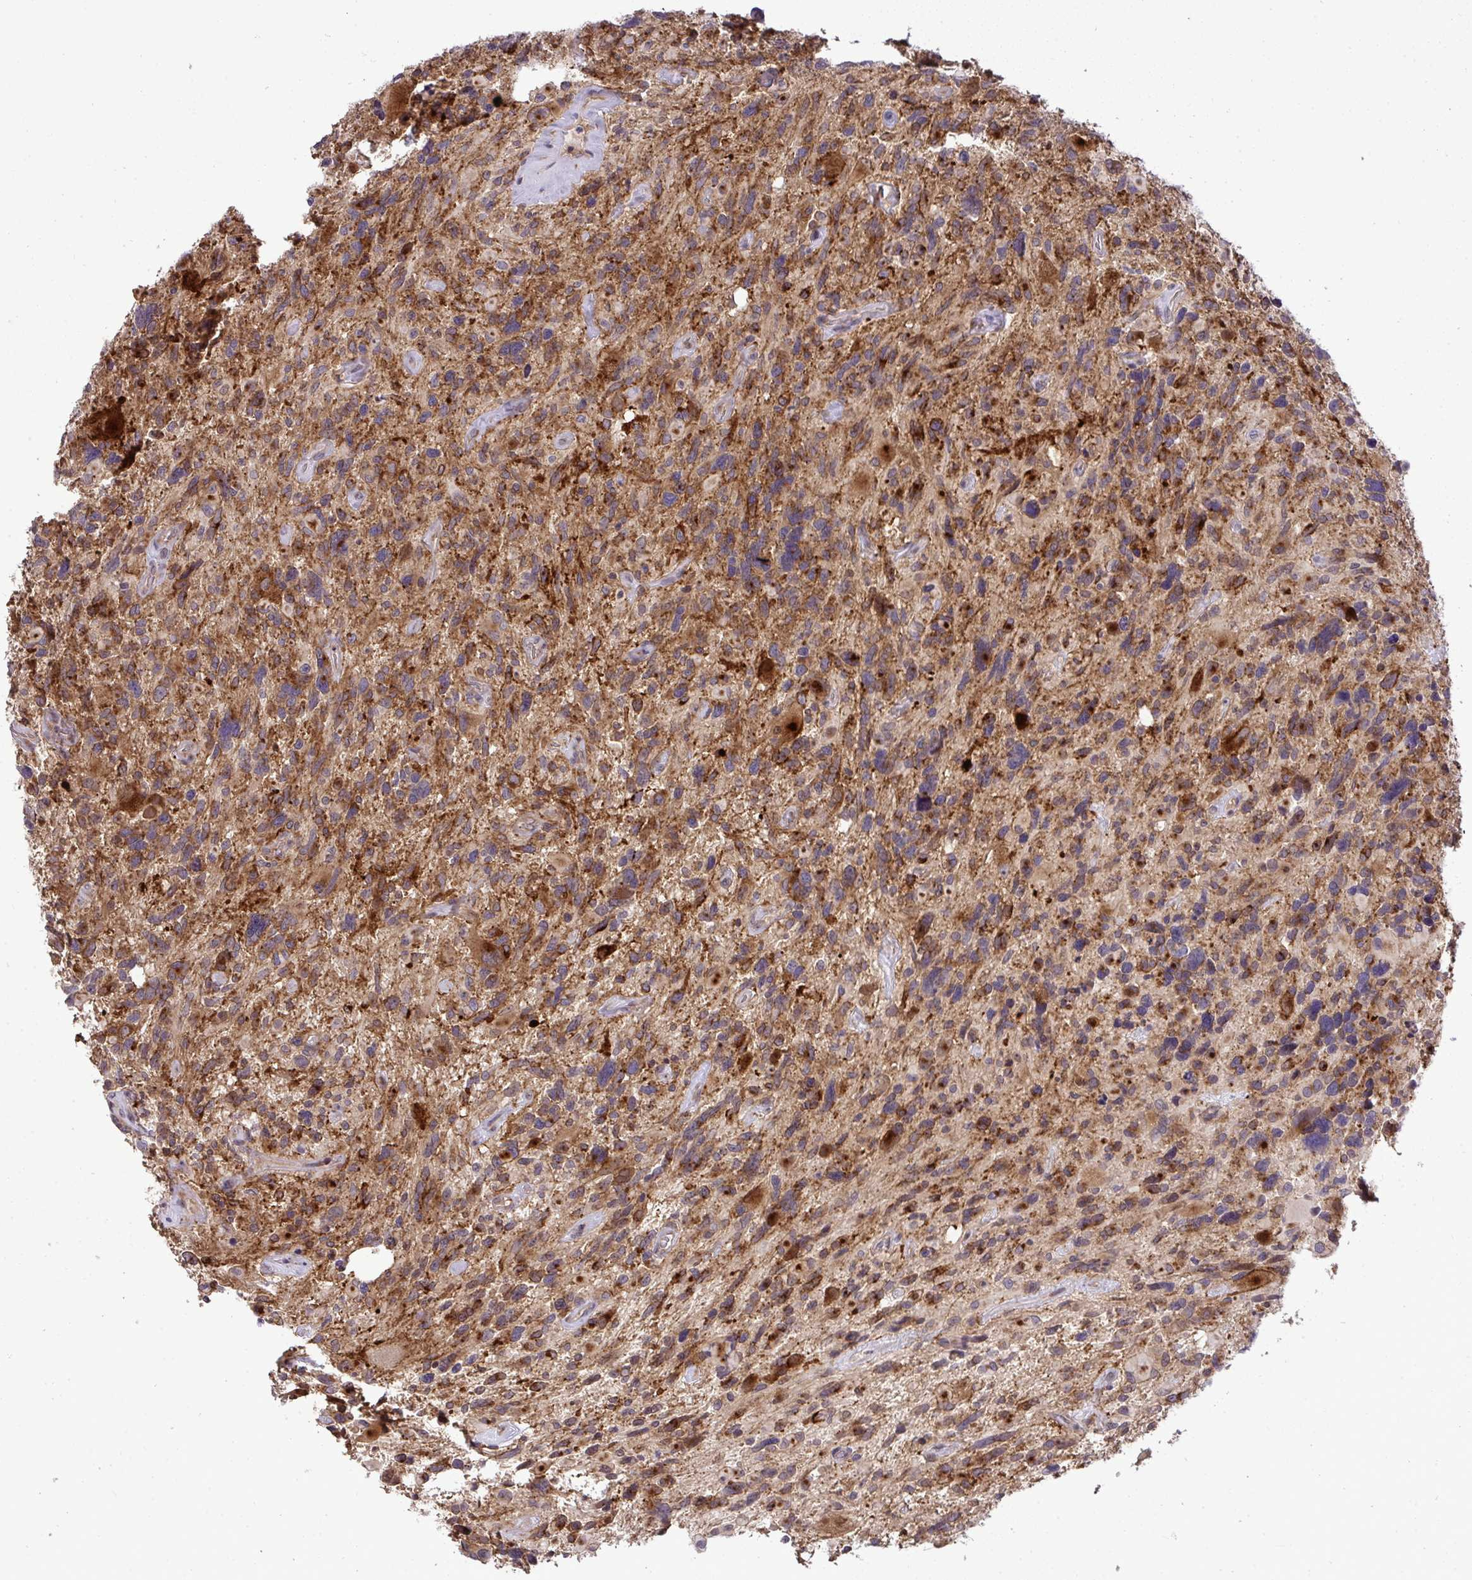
{"staining": {"intensity": "moderate", "quantity": ">75%", "location": "cytoplasmic/membranous"}, "tissue": "glioma", "cell_type": "Tumor cells", "image_type": "cancer", "snomed": [{"axis": "morphology", "description": "Glioma, malignant, High grade"}, {"axis": "topography", "description": "Brain"}], "caption": "The photomicrograph demonstrates immunohistochemical staining of malignant high-grade glioma. There is moderate cytoplasmic/membranous positivity is present in about >75% of tumor cells.", "gene": "SLC9A6", "patient": {"sex": "male", "age": 49}}